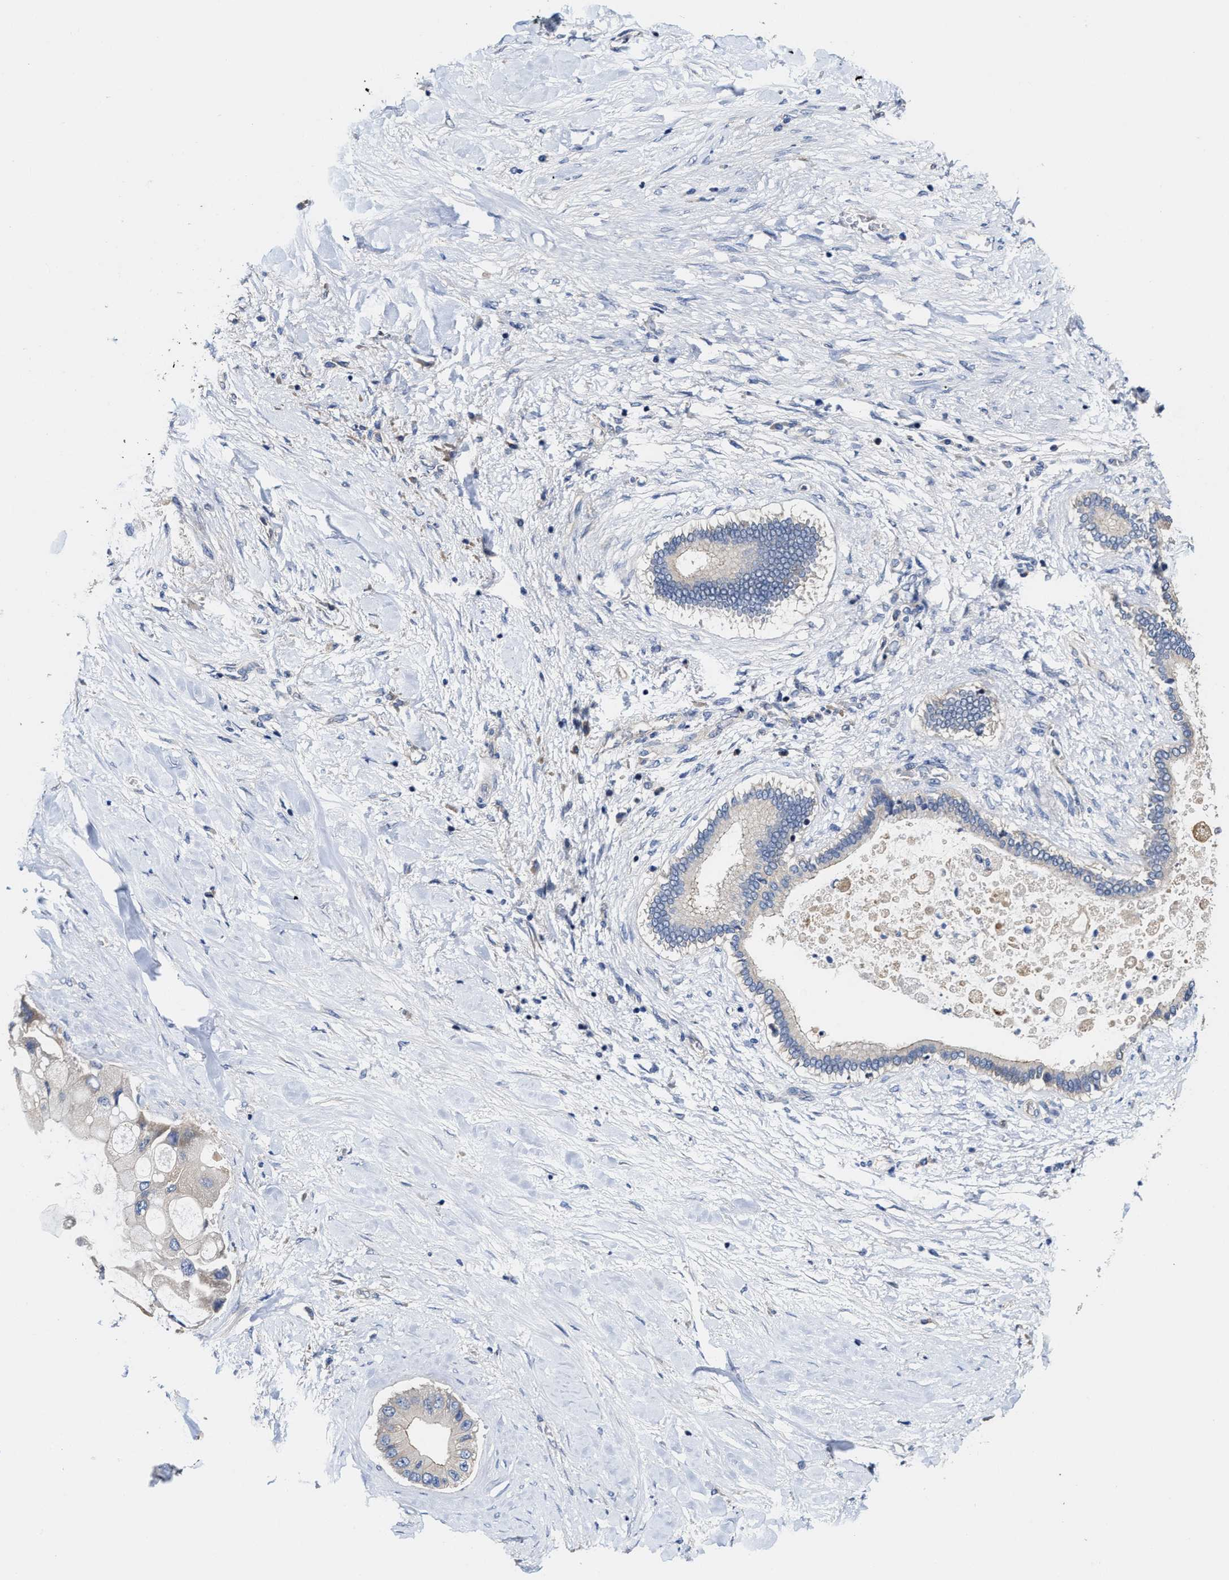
{"staining": {"intensity": "negative", "quantity": "none", "location": "none"}, "tissue": "liver cancer", "cell_type": "Tumor cells", "image_type": "cancer", "snomed": [{"axis": "morphology", "description": "Cholangiocarcinoma"}, {"axis": "topography", "description": "Liver"}], "caption": "The immunohistochemistry histopathology image has no significant positivity in tumor cells of liver cancer tissue.", "gene": "TRAF6", "patient": {"sex": "male", "age": 50}}